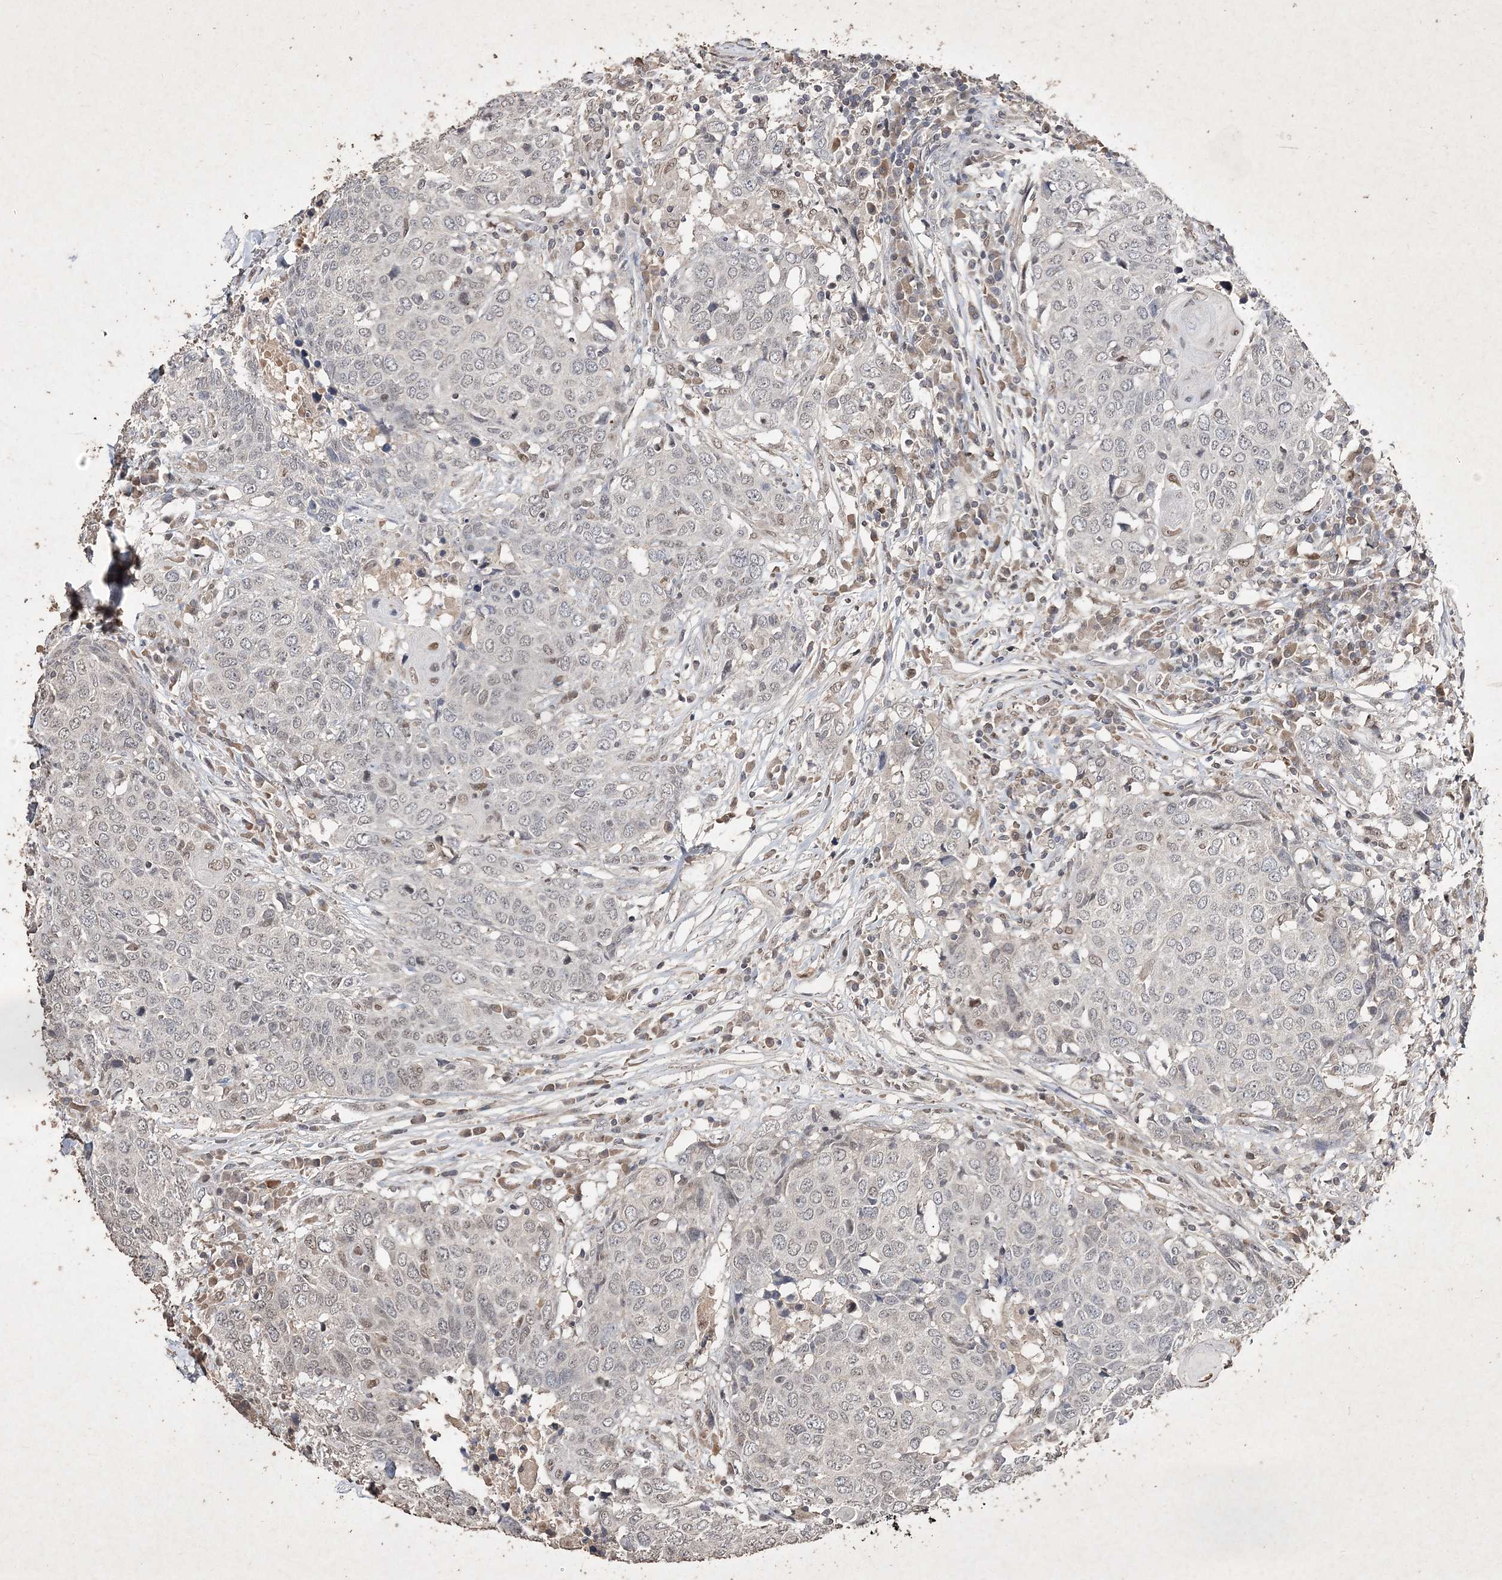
{"staining": {"intensity": "negative", "quantity": "none", "location": "none"}, "tissue": "head and neck cancer", "cell_type": "Tumor cells", "image_type": "cancer", "snomed": [{"axis": "morphology", "description": "Squamous cell carcinoma, NOS"}, {"axis": "topography", "description": "Head-Neck"}], "caption": "DAB immunohistochemical staining of head and neck squamous cell carcinoma reveals no significant positivity in tumor cells. The staining is performed using DAB (3,3'-diaminobenzidine) brown chromogen with nuclei counter-stained in using hematoxylin.", "gene": "C3orf38", "patient": {"sex": "male", "age": 66}}